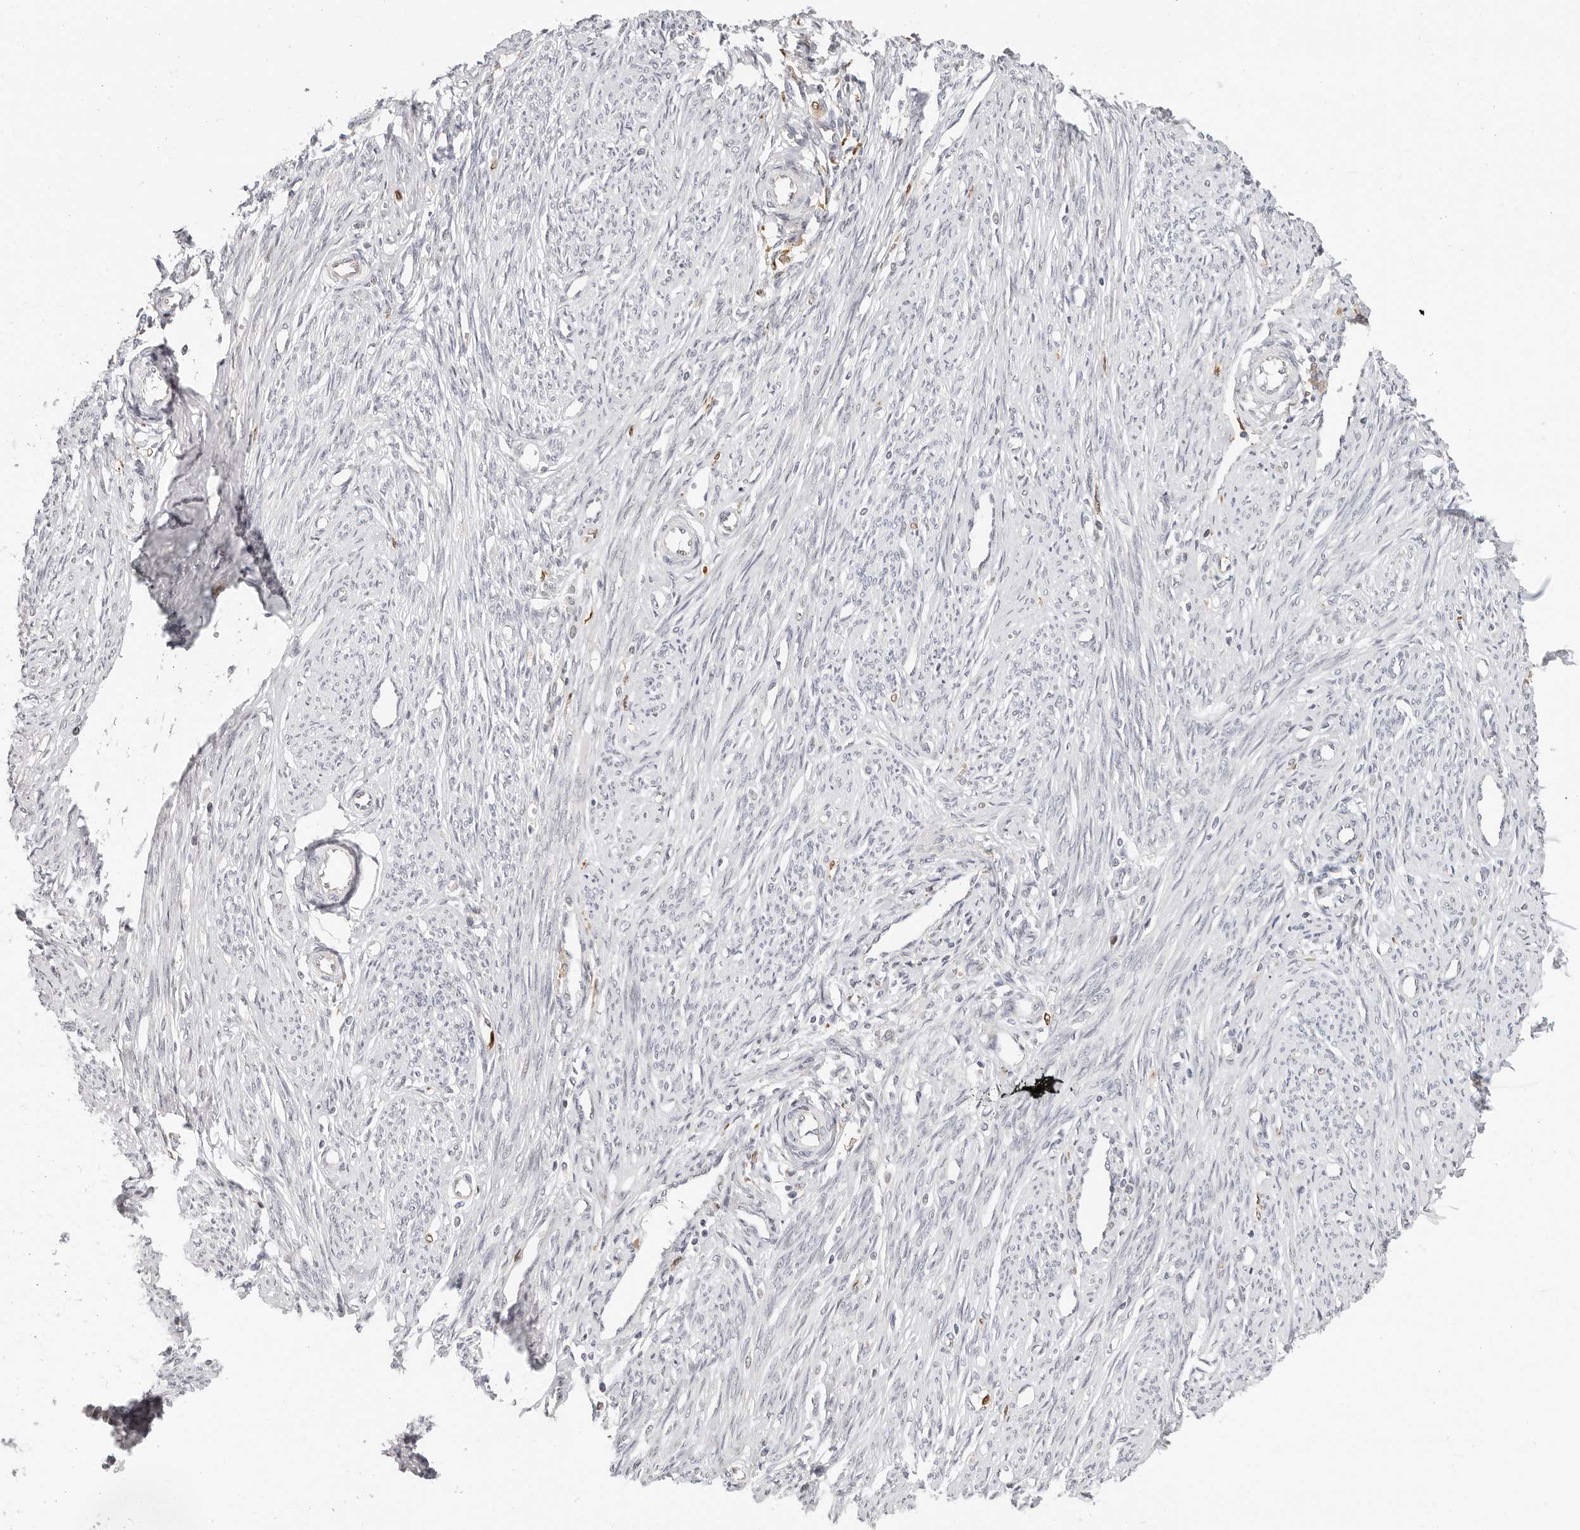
{"staining": {"intensity": "negative", "quantity": "none", "location": "none"}, "tissue": "endometrium", "cell_type": "Cells in endometrial stroma", "image_type": "normal", "snomed": [{"axis": "morphology", "description": "Normal tissue, NOS"}, {"axis": "topography", "description": "Endometrium"}], "caption": "High power microscopy image of an immunohistochemistry (IHC) photomicrograph of benign endometrium, revealing no significant staining in cells in endometrial stroma. (Stains: DAB immunohistochemistry with hematoxylin counter stain, Microscopy: brightfield microscopy at high magnification).", "gene": "AFDN", "patient": {"sex": "female", "age": 56}}